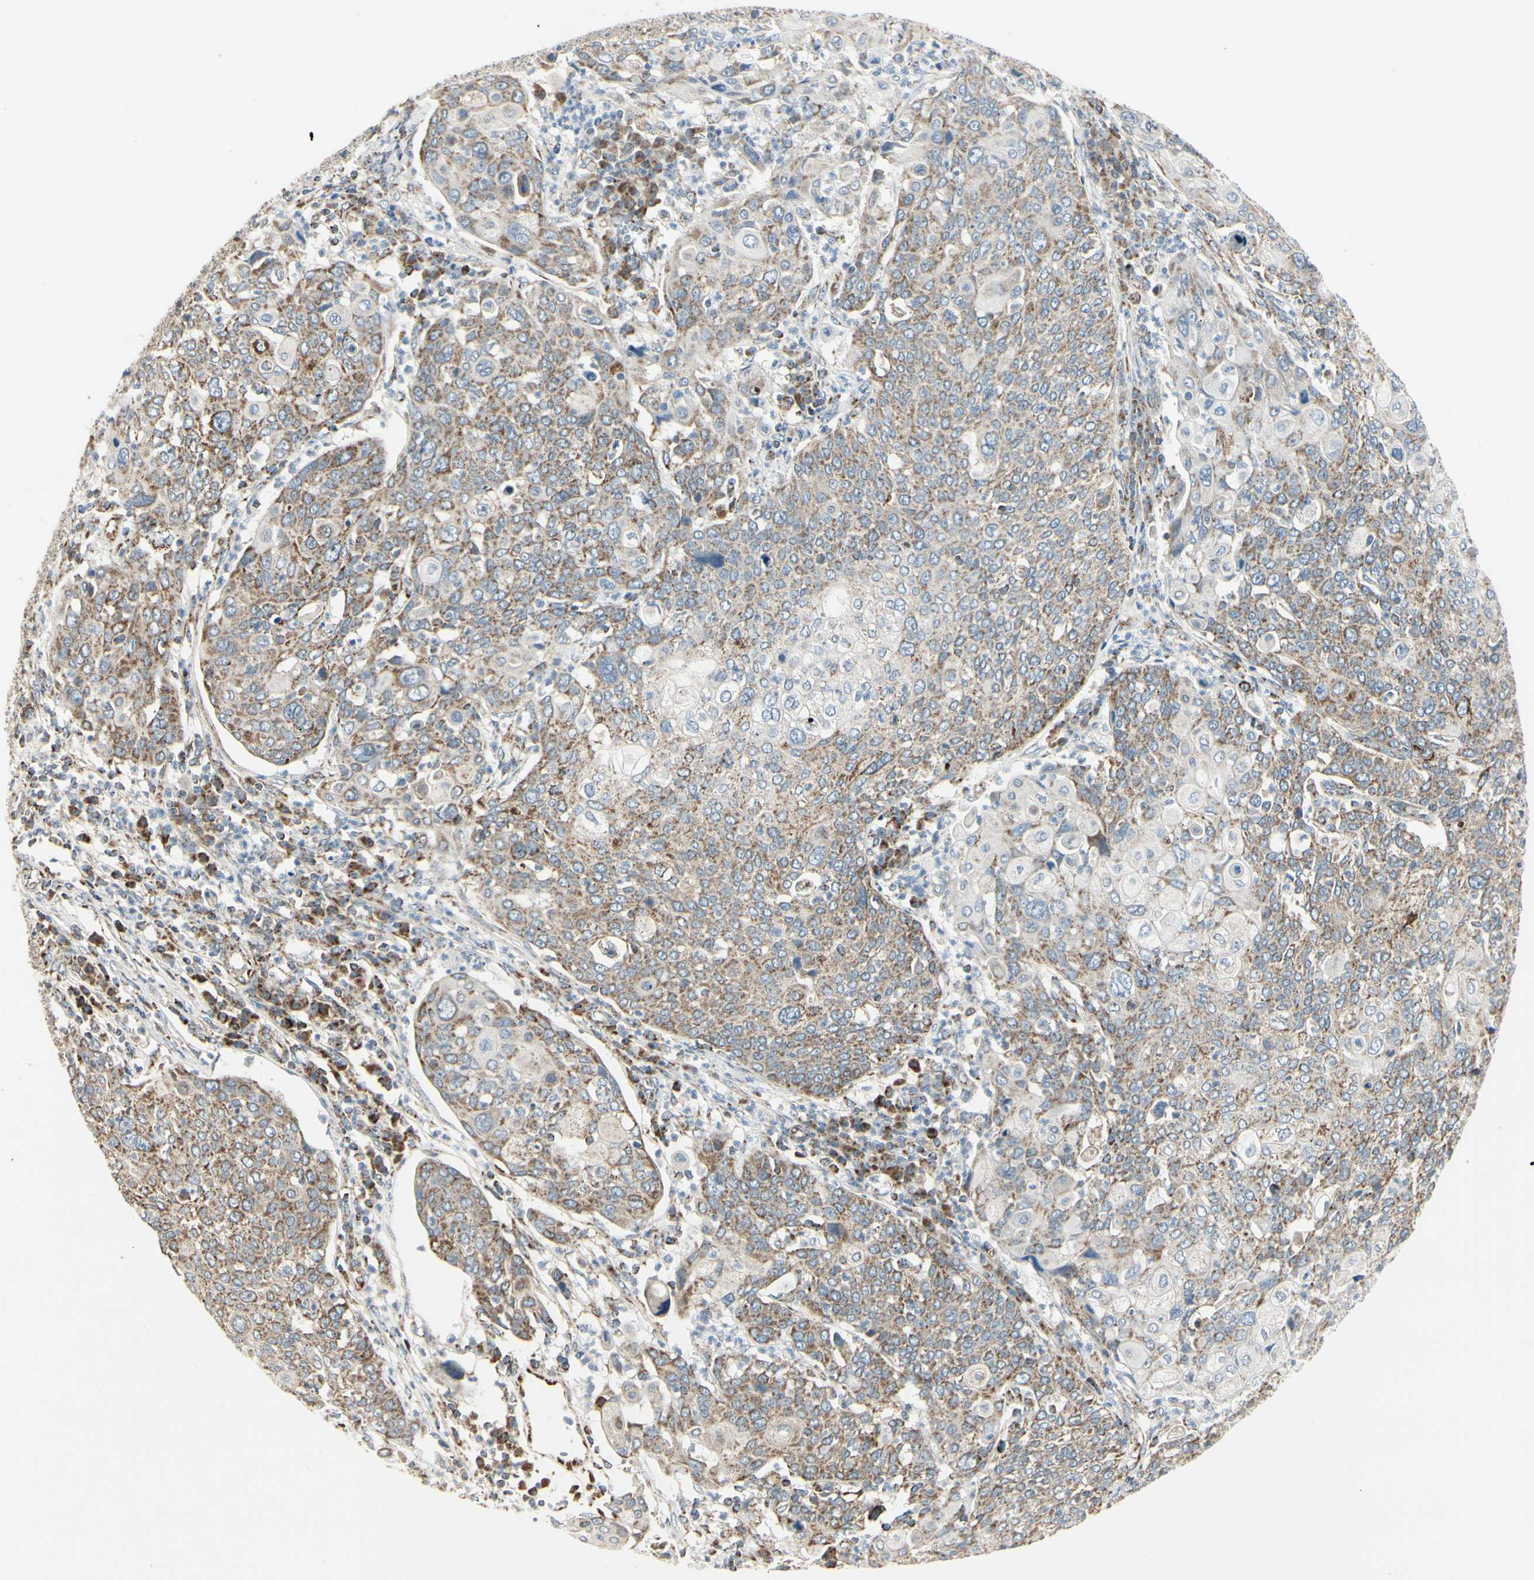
{"staining": {"intensity": "weak", "quantity": ">75%", "location": "cytoplasmic/membranous"}, "tissue": "cervical cancer", "cell_type": "Tumor cells", "image_type": "cancer", "snomed": [{"axis": "morphology", "description": "Squamous cell carcinoma, NOS"}, {"axis": "topography", "description": "Cervix"}], "caption": "Protein staining reveals weak cytoplasmic/membranous expression in about >75% of tumor cells in squamous cell carcinoma (cervical).", "gene": "ANKS6", "patient": {"sex": "female", "age": 40}}